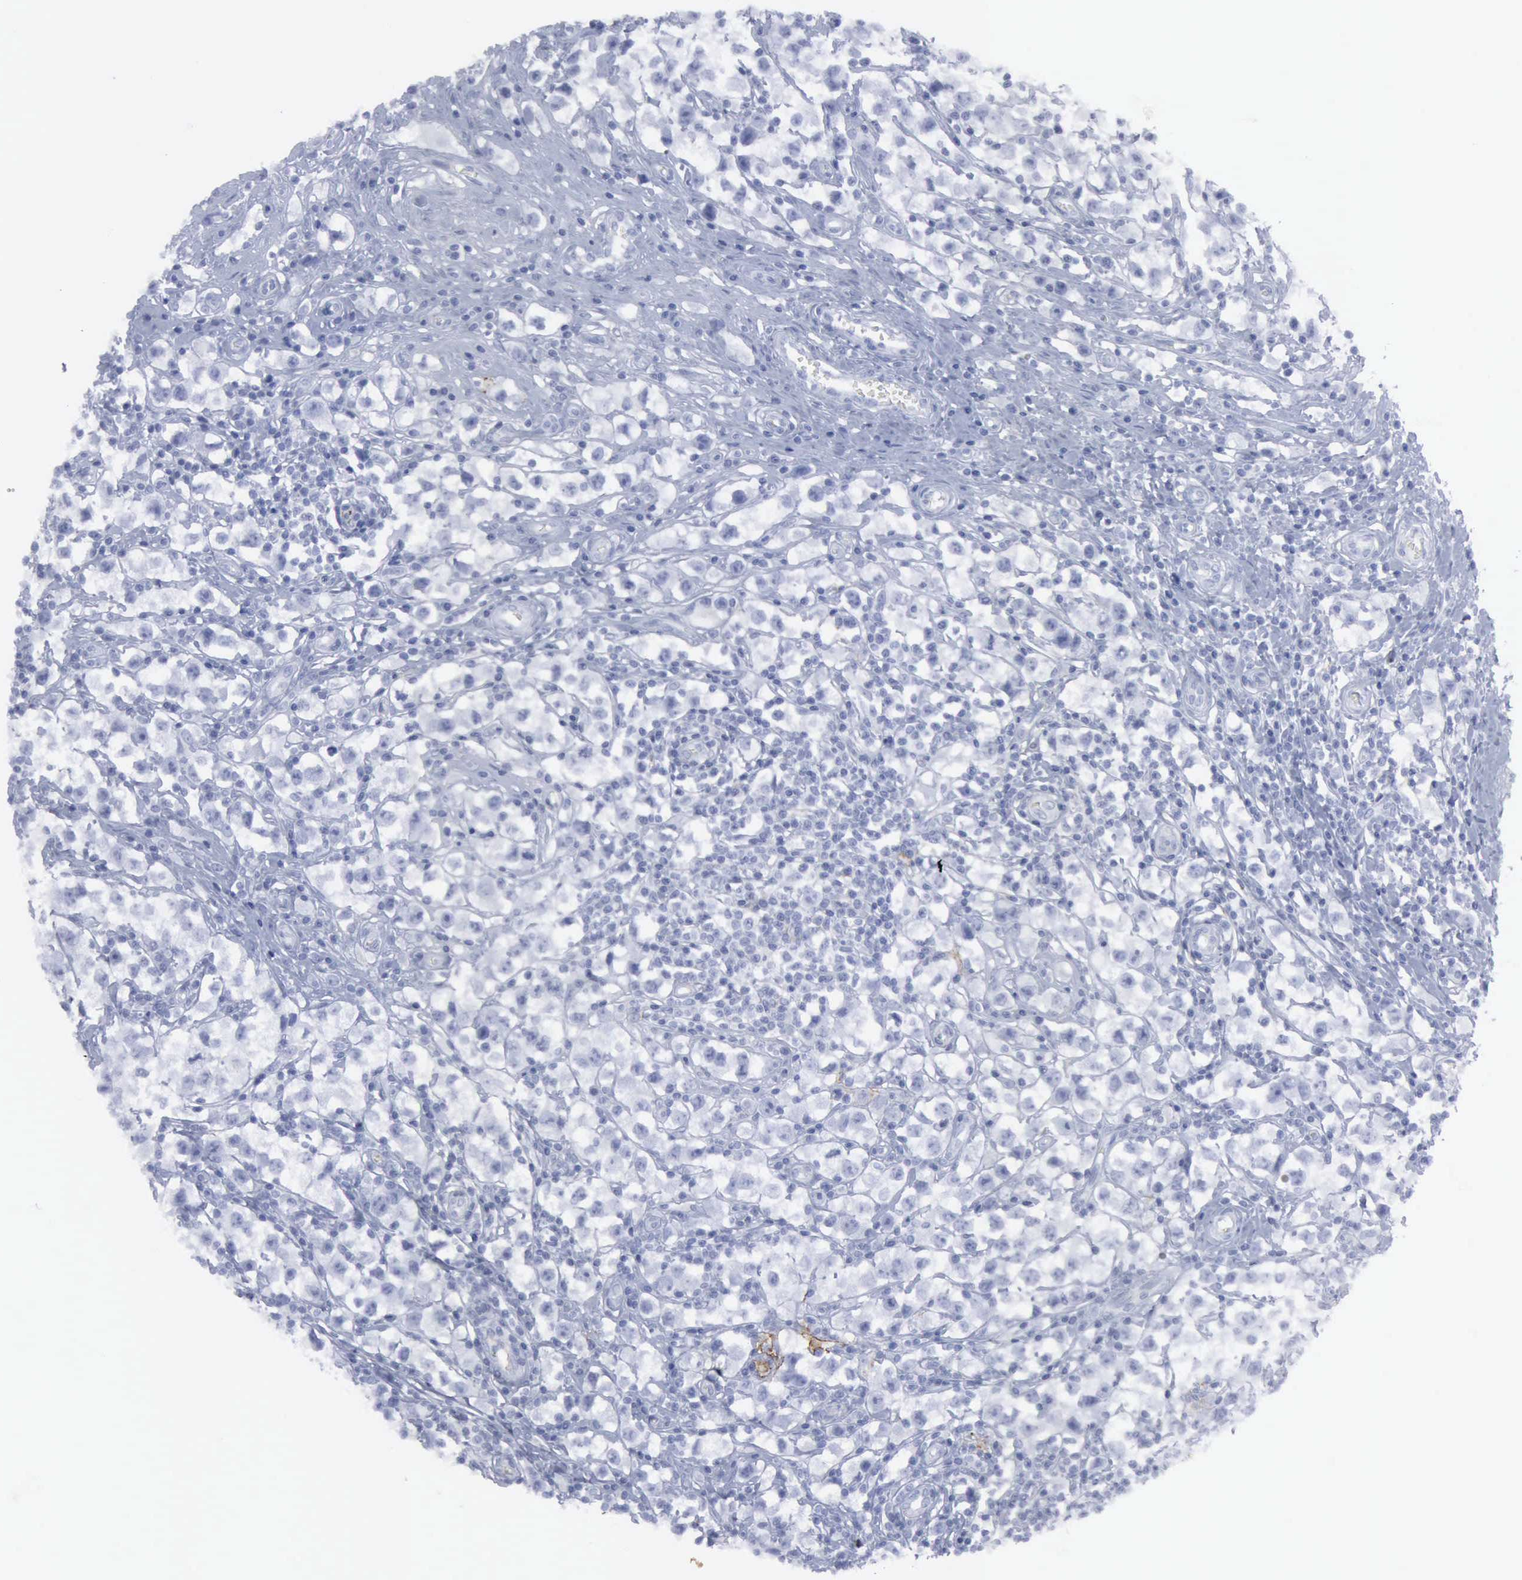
{"staining": {"intensity": "negative", "quantity": "none", "location": "none"}, "tissue": "testis cancer", "cell_type": "Tumor cells", "image_type": "cancer", "snomed": [{"axis": "morphology", "description": "Seminoma, NOS"}, {"axis": "topography", "description": "Testis"}], "caption": "DAB (3,3'-diaminobenzidine) immunohistochemical staining of testis seminoma exhibits no significant staining in tumor cells.", "gene": "VCAM1", "patient": {"sex": "male", "age": 35}}